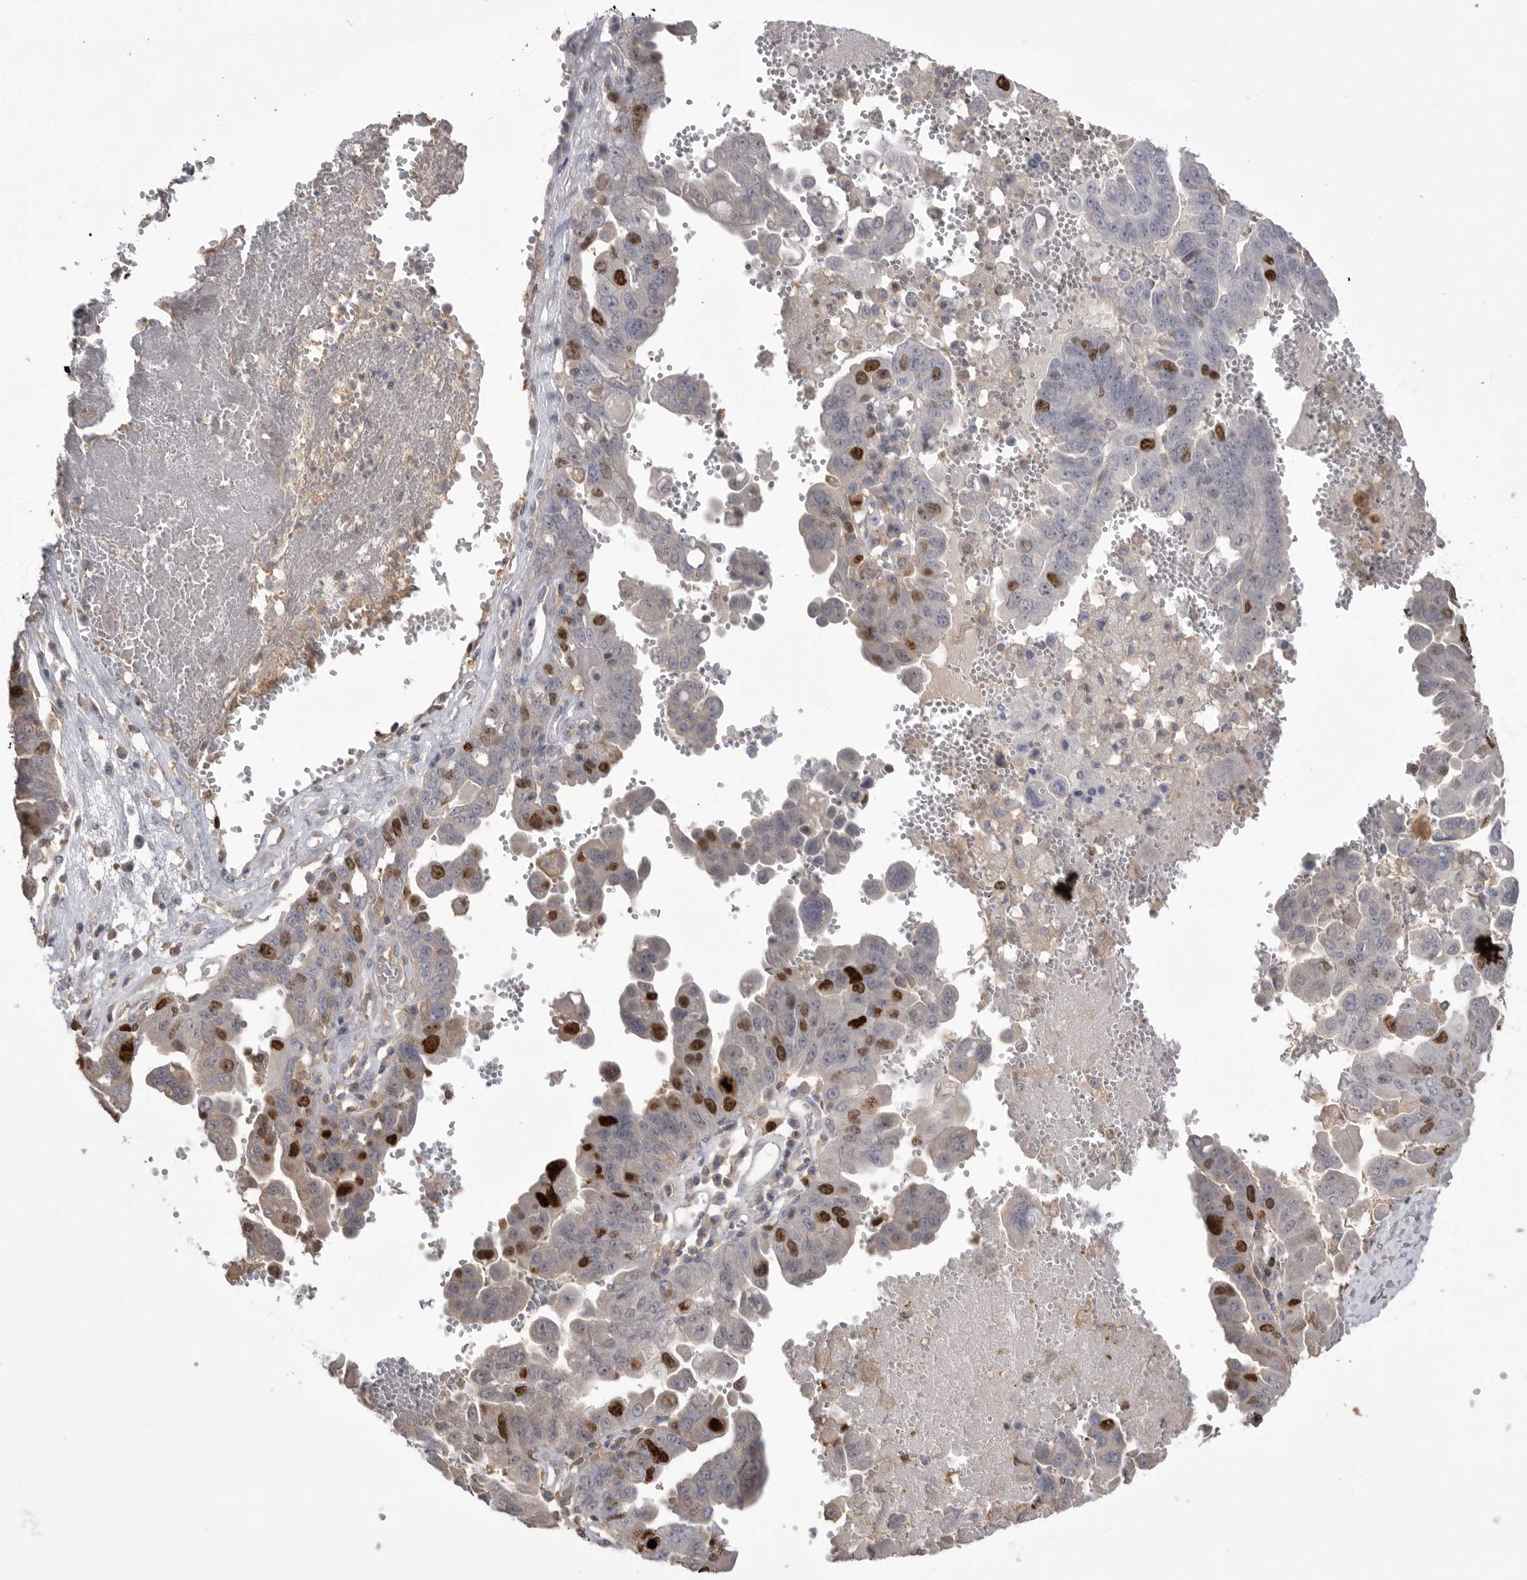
{"staining": {"intensity": "strong", "quantity": "<25%", "location": "nuclear"}, "tissue": "ovarian cancer", "cell_type": "Tumor cells", "image_type": "cancer", "snomed": [{"axis": "morphology", "description": "Carcinoma, endometroid"}, {"axis": "topography", "description": "Ovary"}], "caption": "High-power microscopy captured an immunohistochemistry micrograph of ovarian cancer, revealing strong nuclear expression in approximately <25% of tumor cells.", "gene": "TOP2A", "patient": {"sex": "female", "age": 62}}